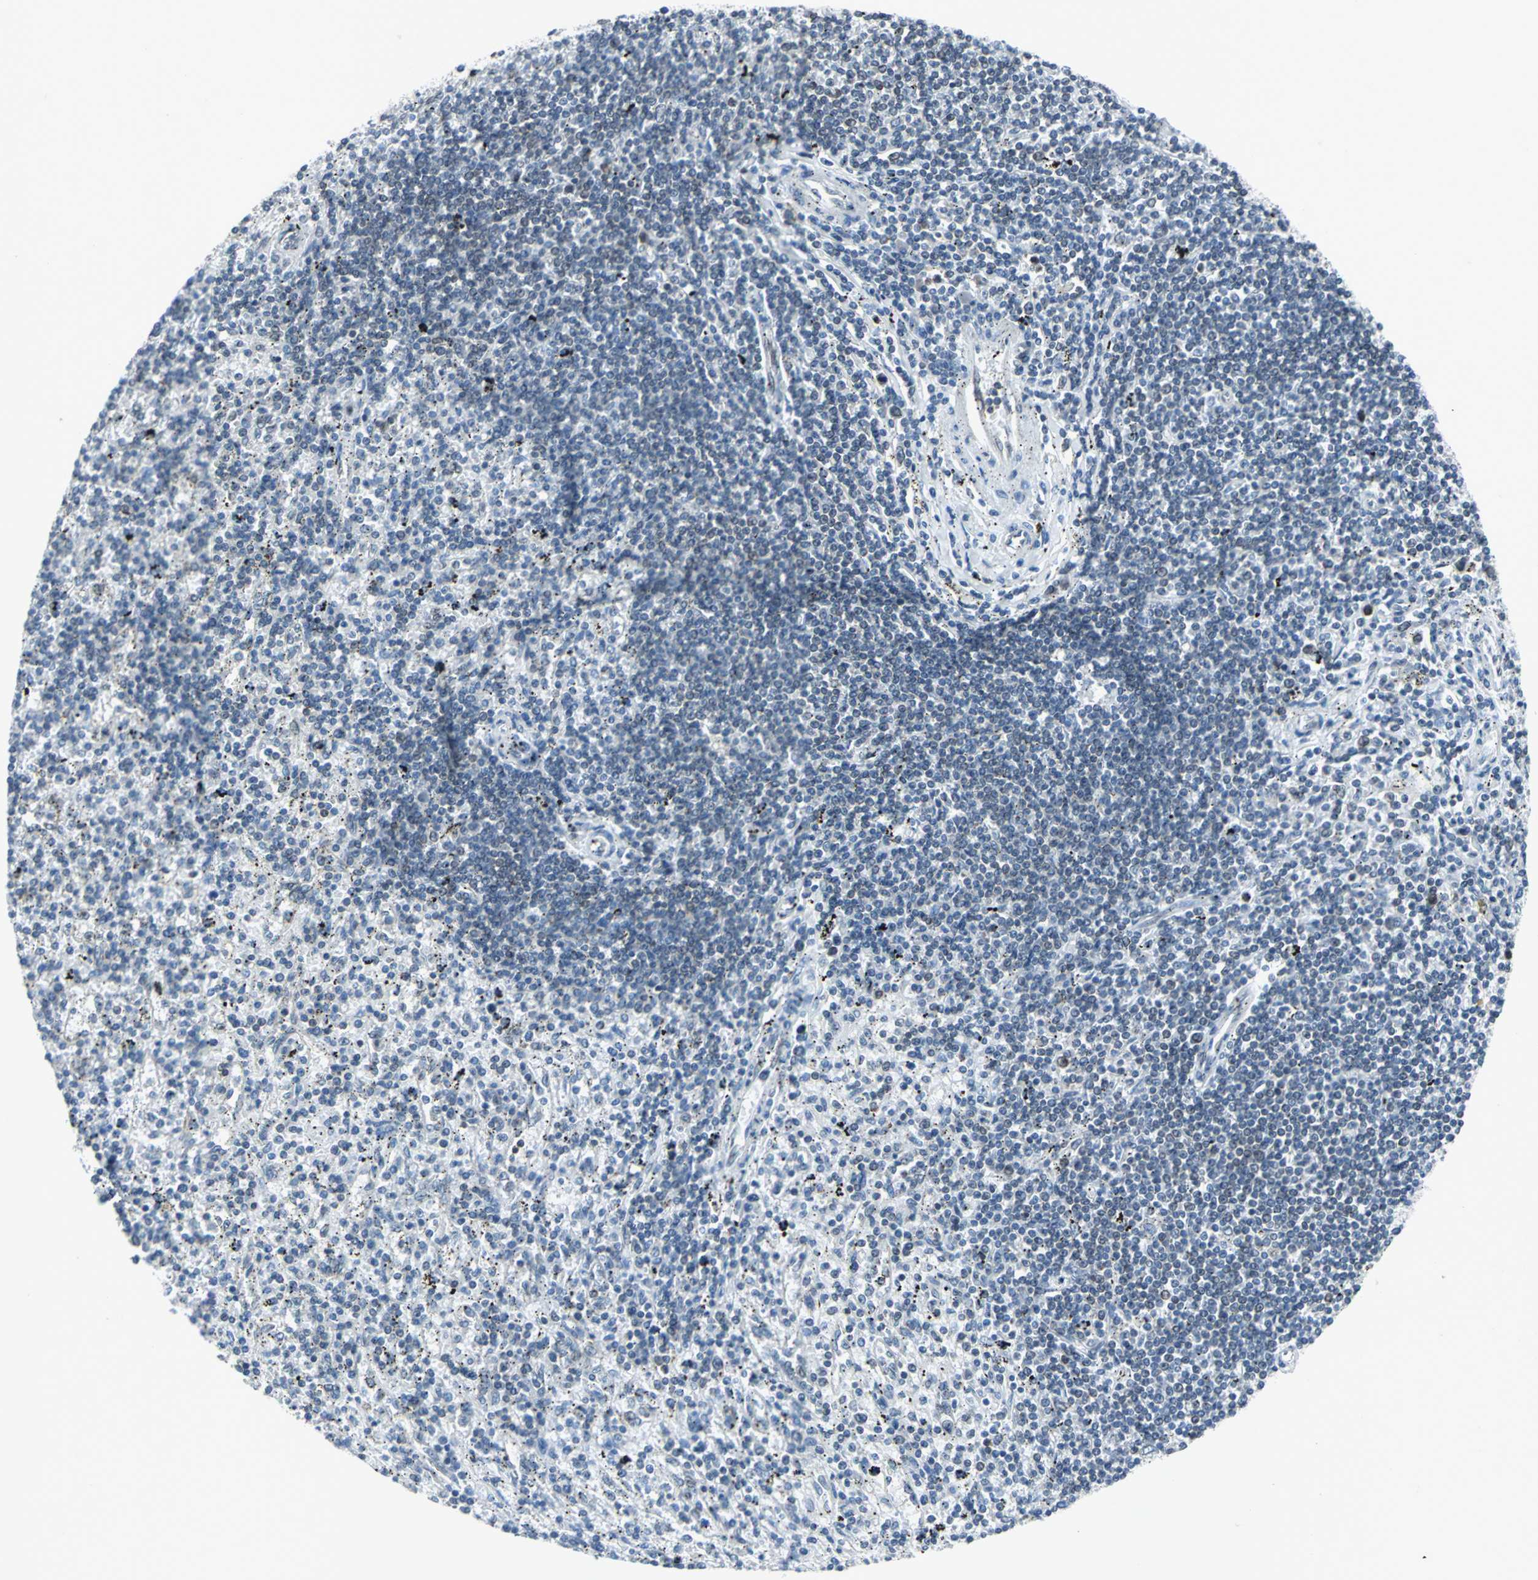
{"staining": {"intensity": "negative", "quantity": "none", "location": "none"}, "tissue": "lymphoma", "cell_type": "Tumor cells", "image_type": "cancer", "snomed": [{"axis": "morphology", "description": "Malignant lymphoma, non-Hodgkin's type, Low grade"}, {"axis": "topography", "description": "Spleen"}], "caption": "DAB immunohistochemical staining of human malignant lymphoma, non-Hodgkin's type (low-grade) reveals no significant staining in tumor cells.", "gene": "SNUPN", "patient": {"sex": "male", "age": 76}}